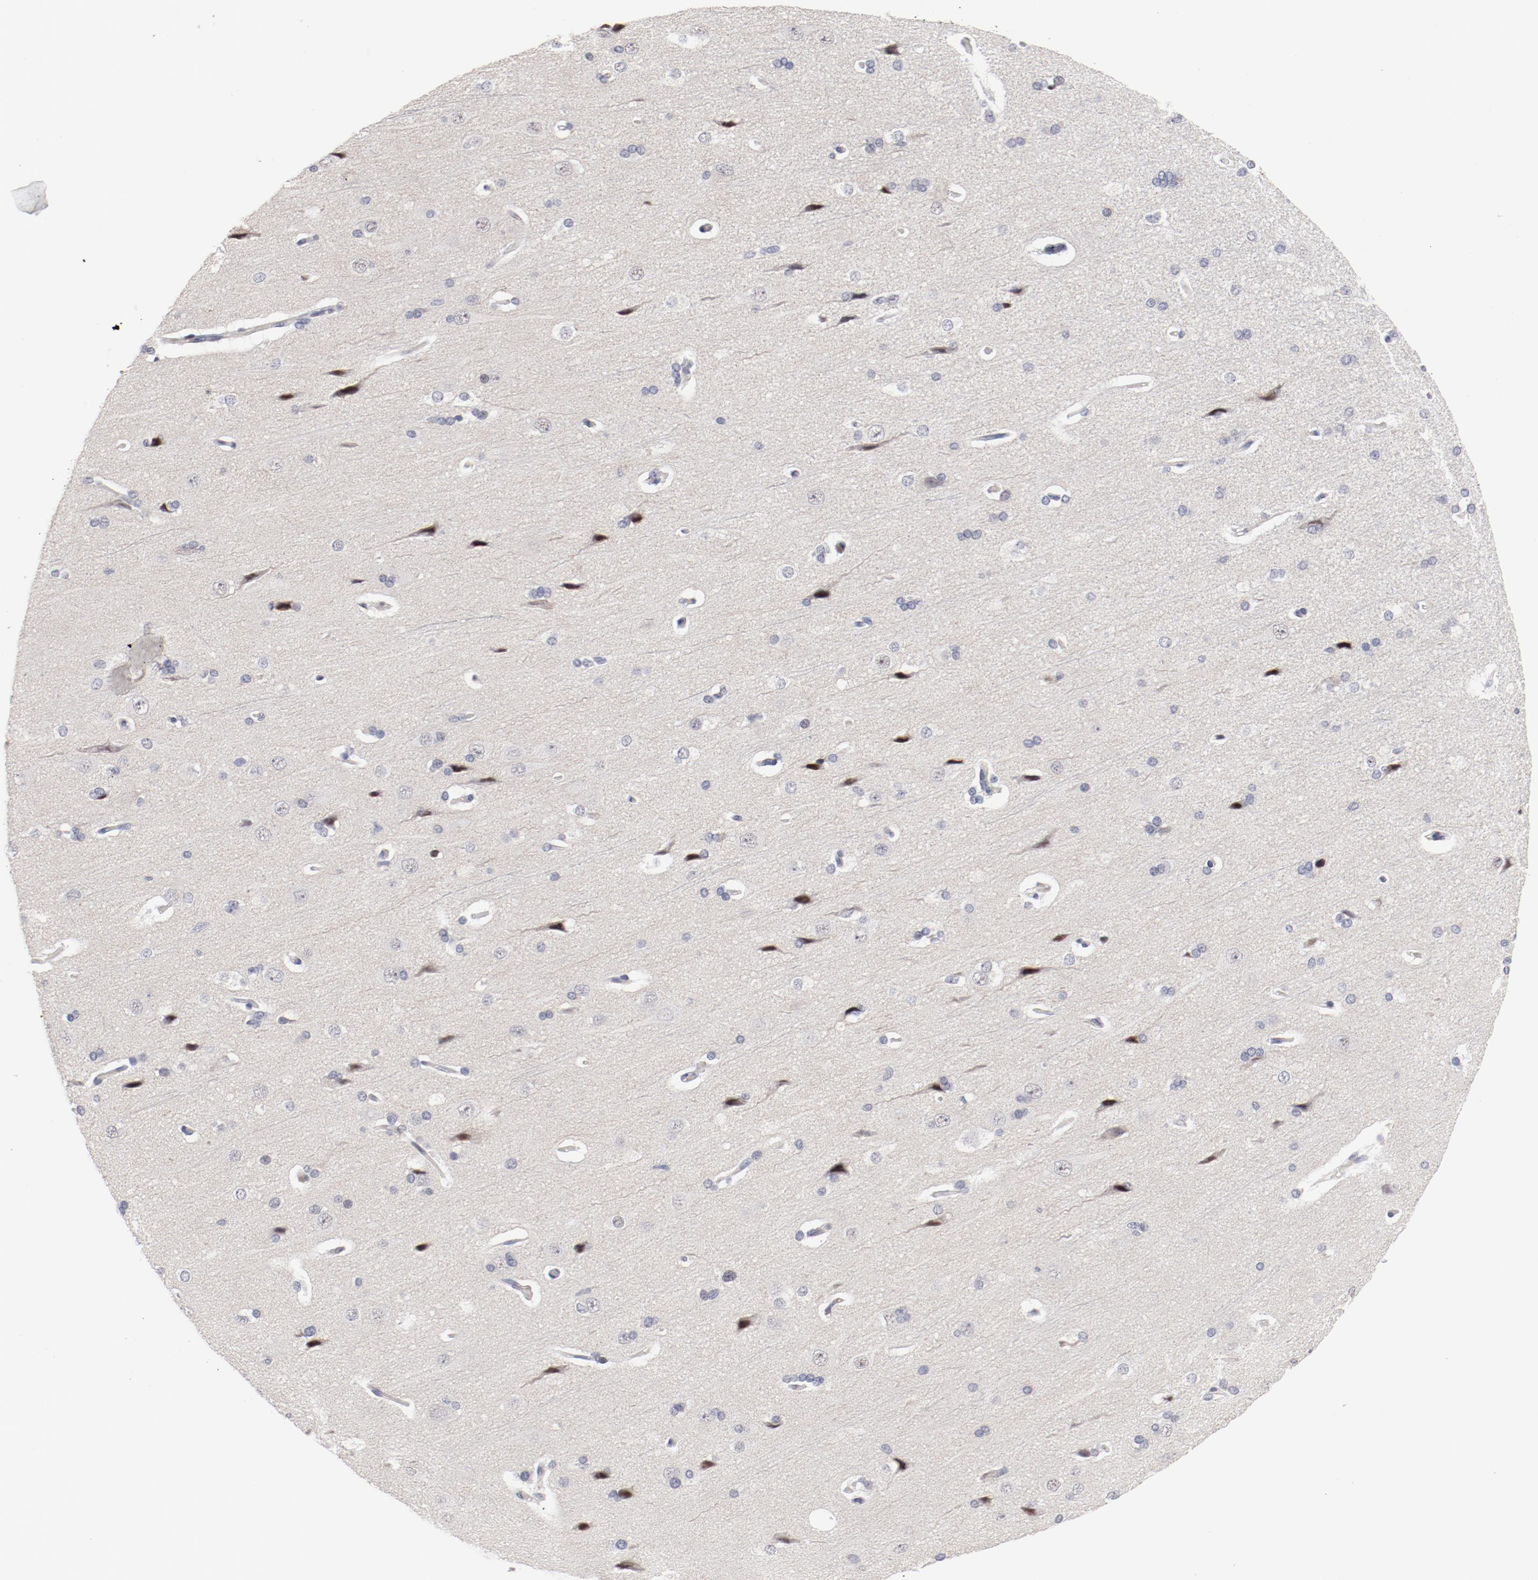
{"staining": {"intensity": "negative", "quantity": "none", "location": "none"}, "tissue": "cerebral cortex", "cell_type": "Endothelial cells", "image_type": "normal", "snomed": [{"axis": "morphology", "description": "Normal tissue, NOS"}, {"axis": "topography", "description": "Cerebral cortex"}], "caption": "Cerebral cortex stained for a protein using immunohistochemistry (IHC) reveals no expression endothelial cells.", "gene": "FSCB", "patient": {"sex": "male", "age": 62}}